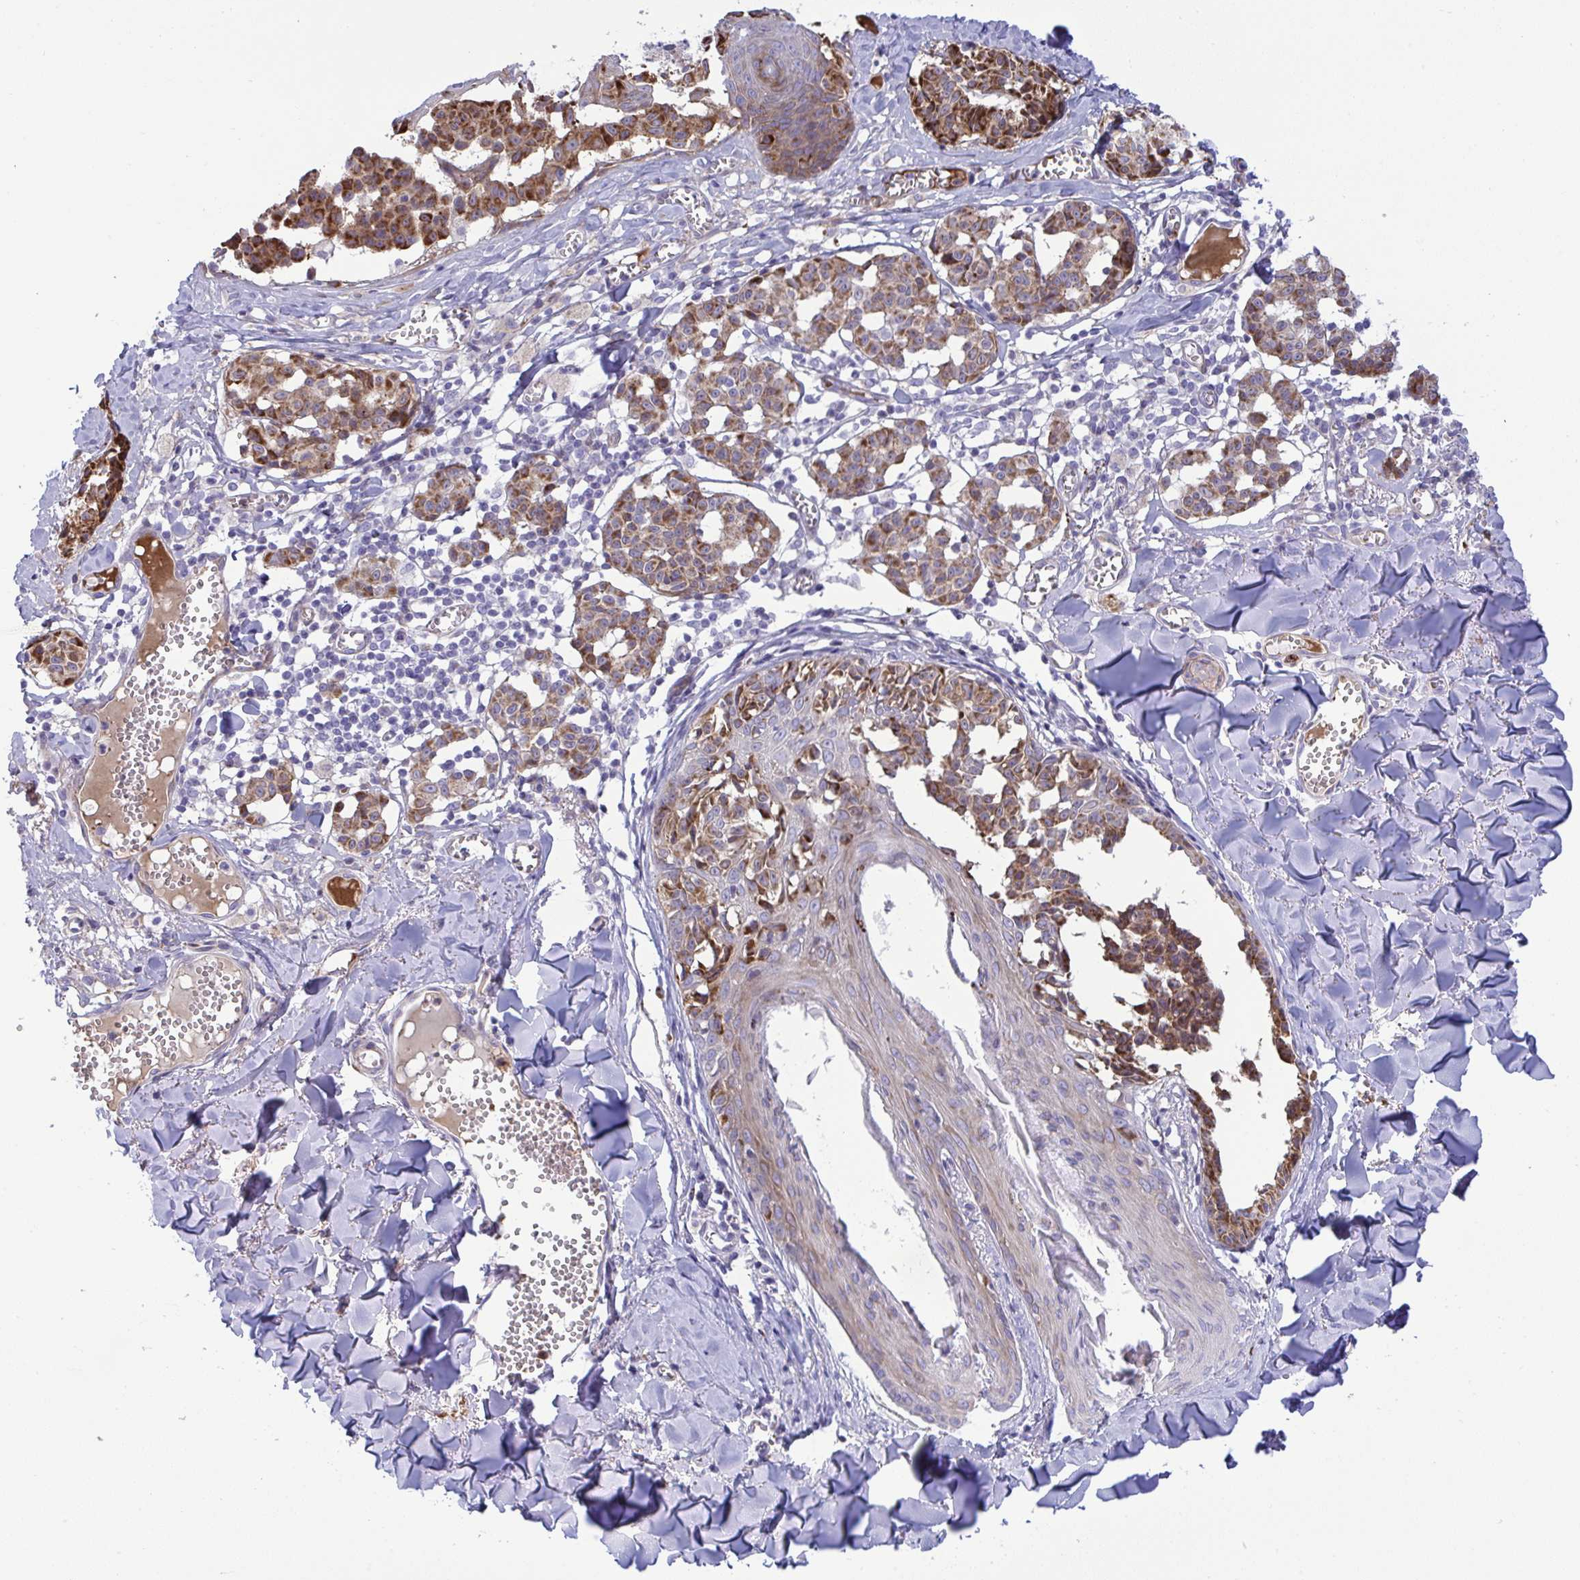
{"staining": {"intensity": "moderate", "quantity": ">75%", "location": "cytoplasmic/membranous"}, "tissue": "melanoma", "cell_type": "Tumor cells", "image_type": "cancer", "snomed": [{"axis": "morphology", "description": "Malignant melanoma, NOS"}, {"axis": "topography", "description": "Skin"}], "caption": "Moderate cytoplasmic/membranous expression is appreciated in about >75% of tumor cells in melanoma.", "gene": "NTN1", "patient": {"sex": "female", "age": 43}}